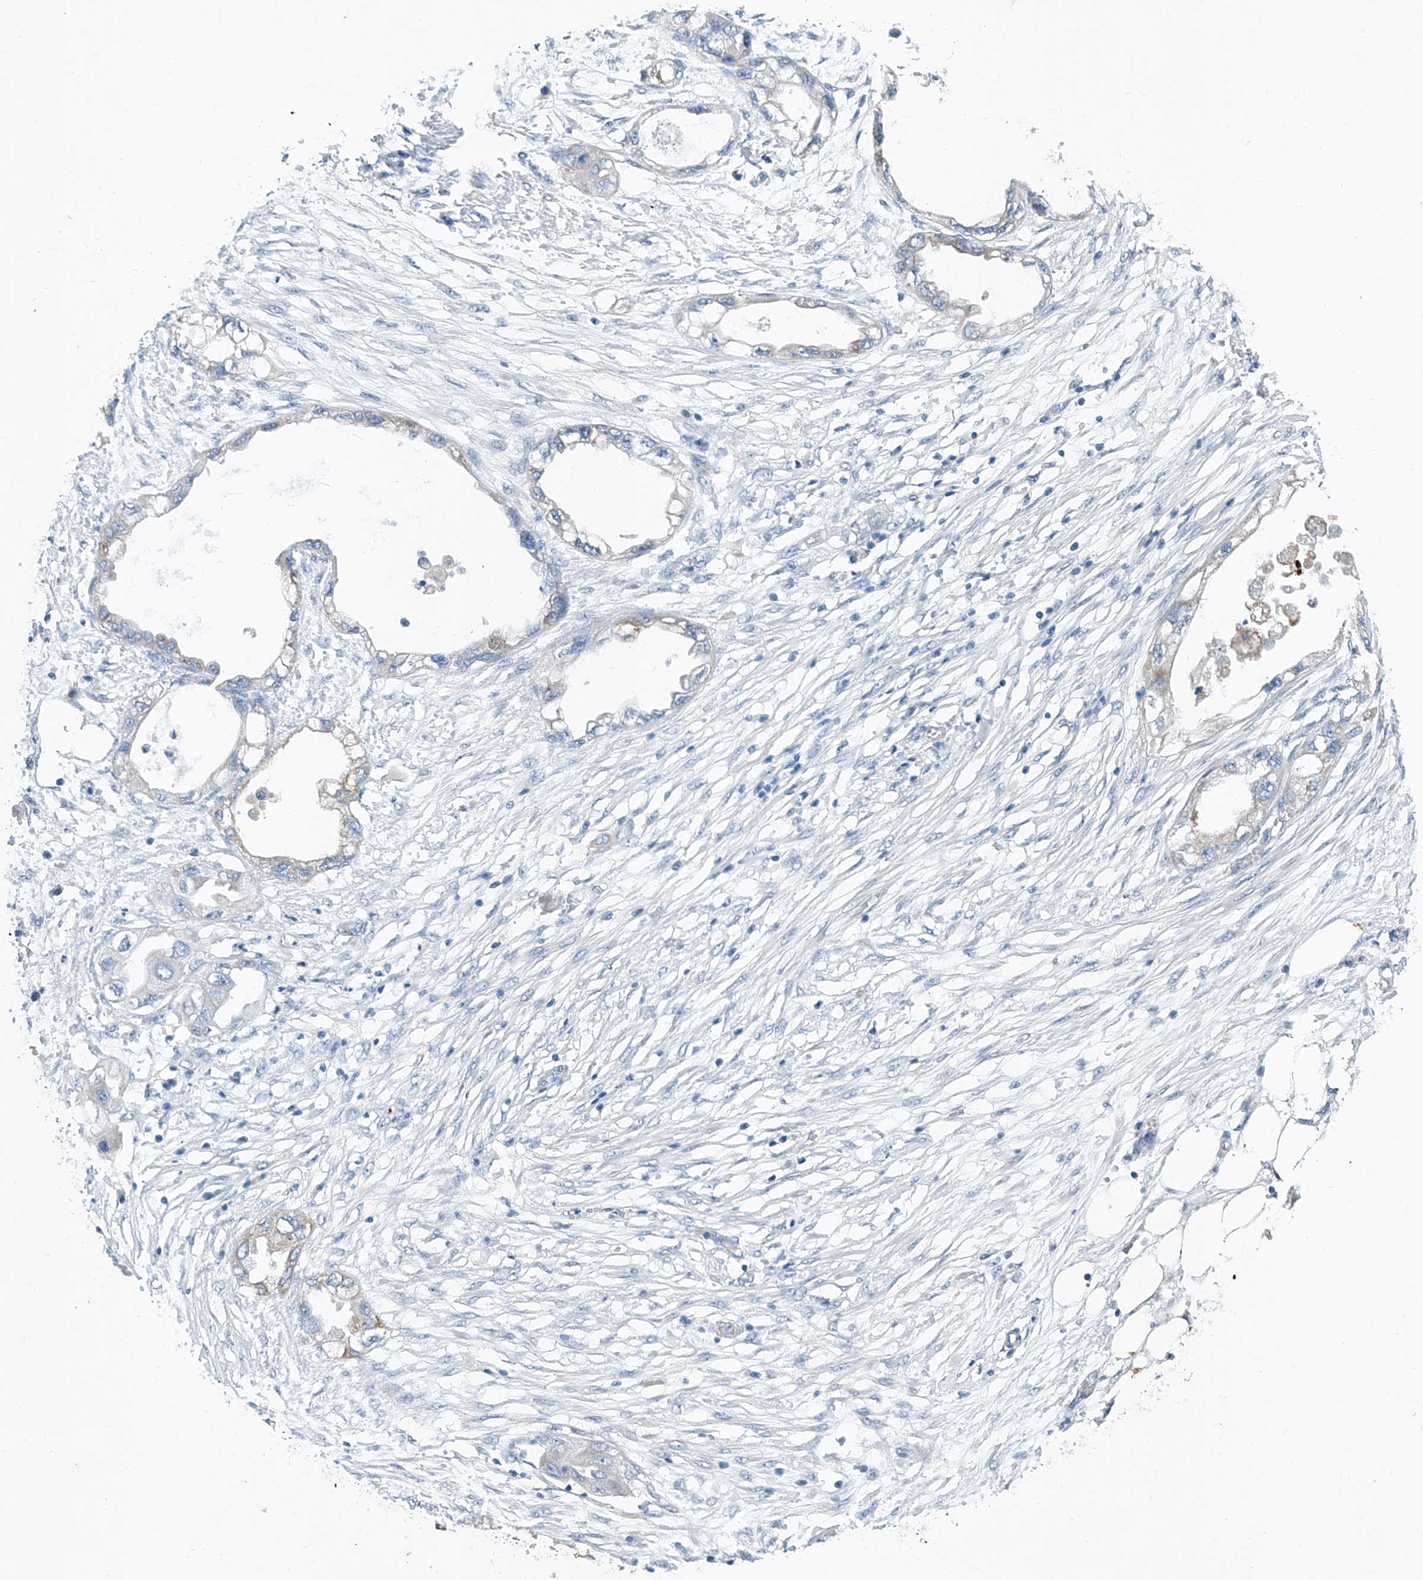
{"staining": {"intensity": "negative", "quantity": "none", "location": "none"}, "tissue": "endometrial cancer", "cell_type": "Tumor cells", "image_type": "cancer", "snomed": [{"axis": "morphology", "description": "Adenocarcinoma, NOS"}, {"axis": "morphology", "description": "Adenocarcinoma, metastatic, NOS"}, {"axis": "topography", "description": "Adipose tissue"}, {"axis": "topography", "description": "Endometrium"}], "caption": "High magnification brightfield microscopy of metastatic adenocarcinoma (endometrial) stained with DAB (3,3'-diaminobenzidine) (brown) and counterstained with hematoxylin (blue): tumor cells show no significant positivity. Nuclei are stained in blue.", "gene": "MDGA1", "patient": {"sex": "female", "age": 67}}